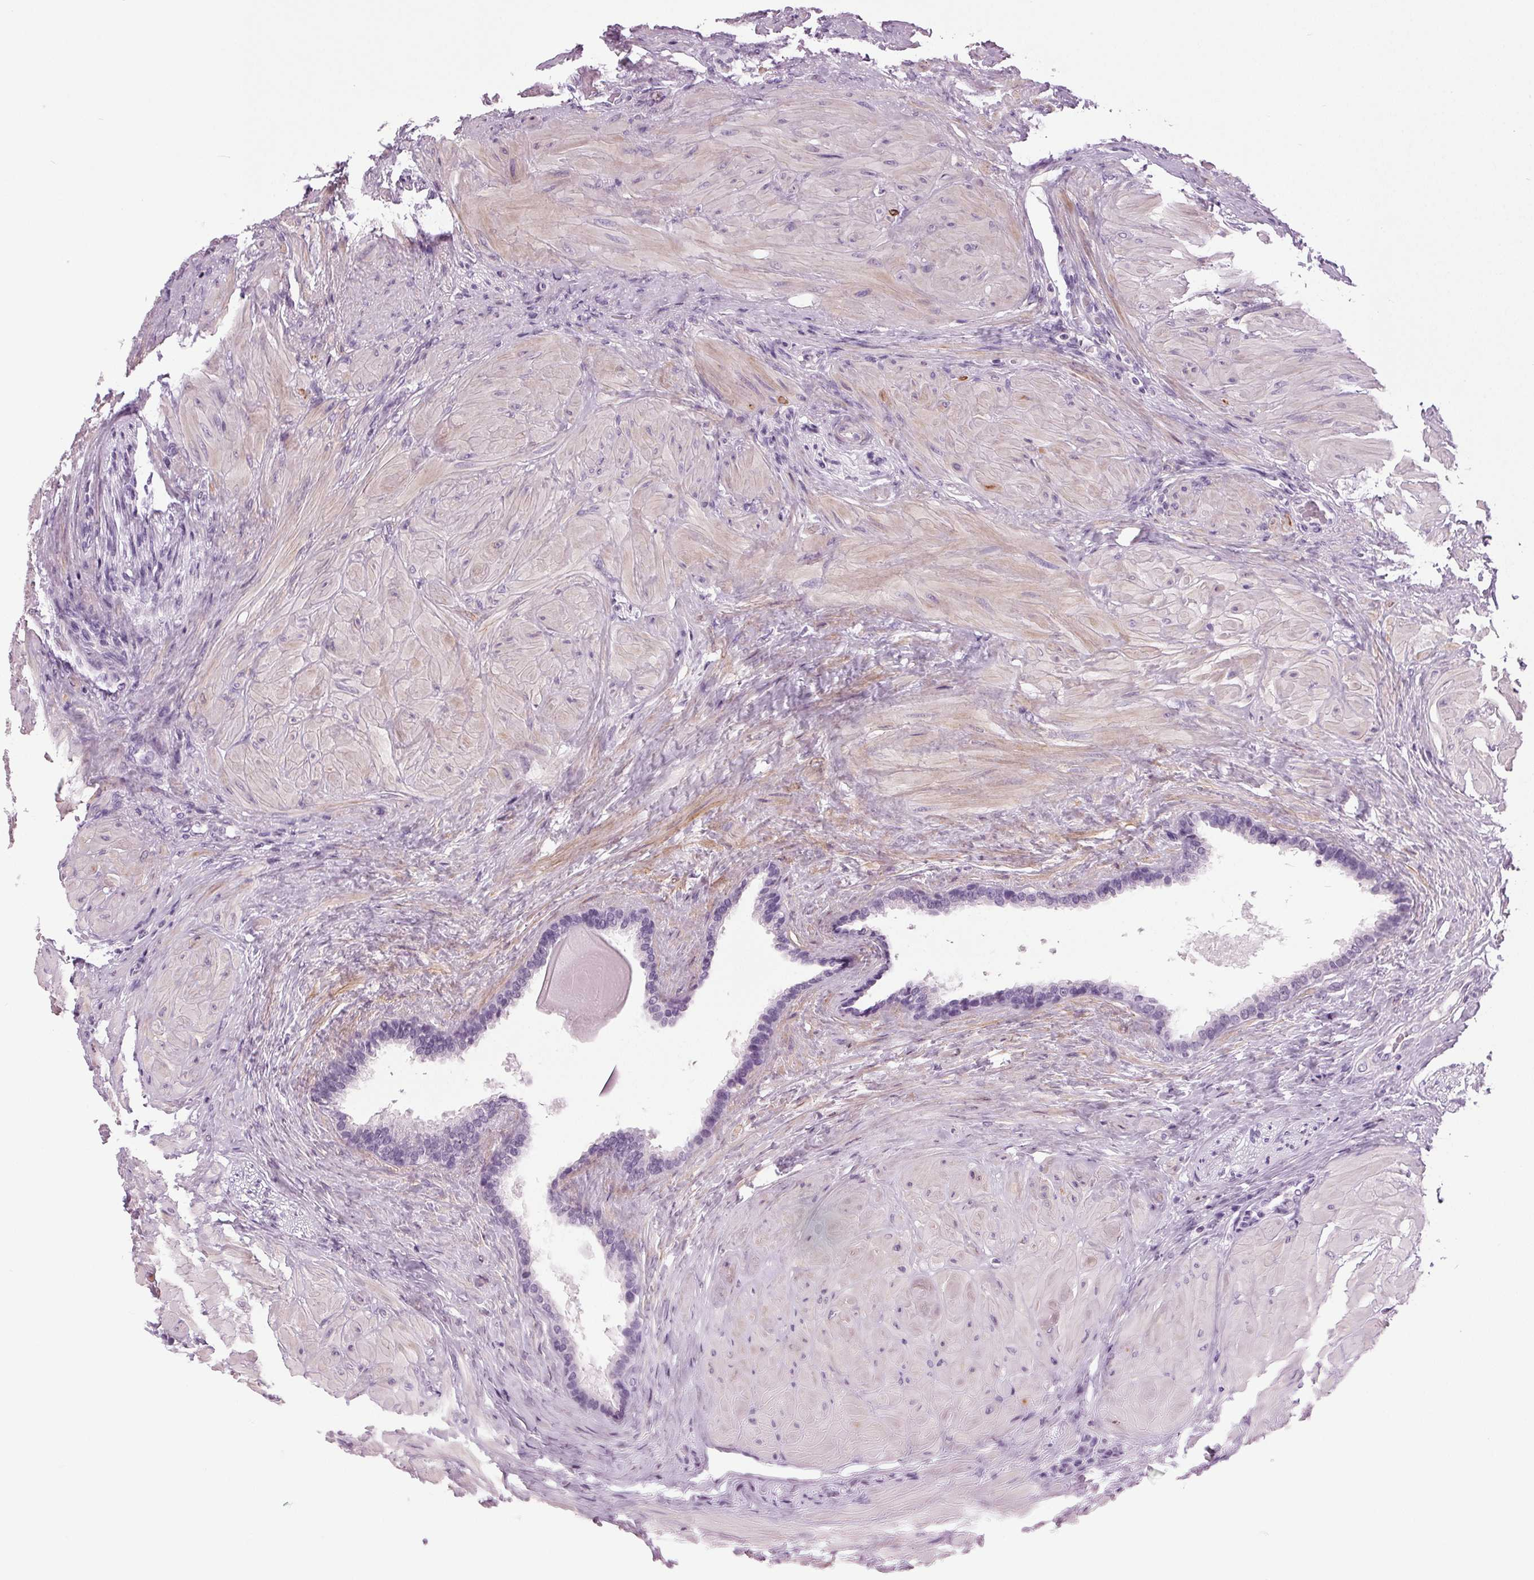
{"staining": {"intensity": "negative", "quantity": "none", "location": "none"}, "tissue": "seminal vesicle", "cell_type": "Glandular cells", "image_type": "normal", "snomed": [{"axis": "morphology", "description": "Normal tissue, NOS"}, {"axis": "topography", "description": "Seminal veicle"}], "caption": "Glandular cells show no significant positivity in benign seminal vesicle. (DAB immunohistochemistry, high magnification).", "gene": "DNAH12", "patient": {"sex": "male", "age": 57}}